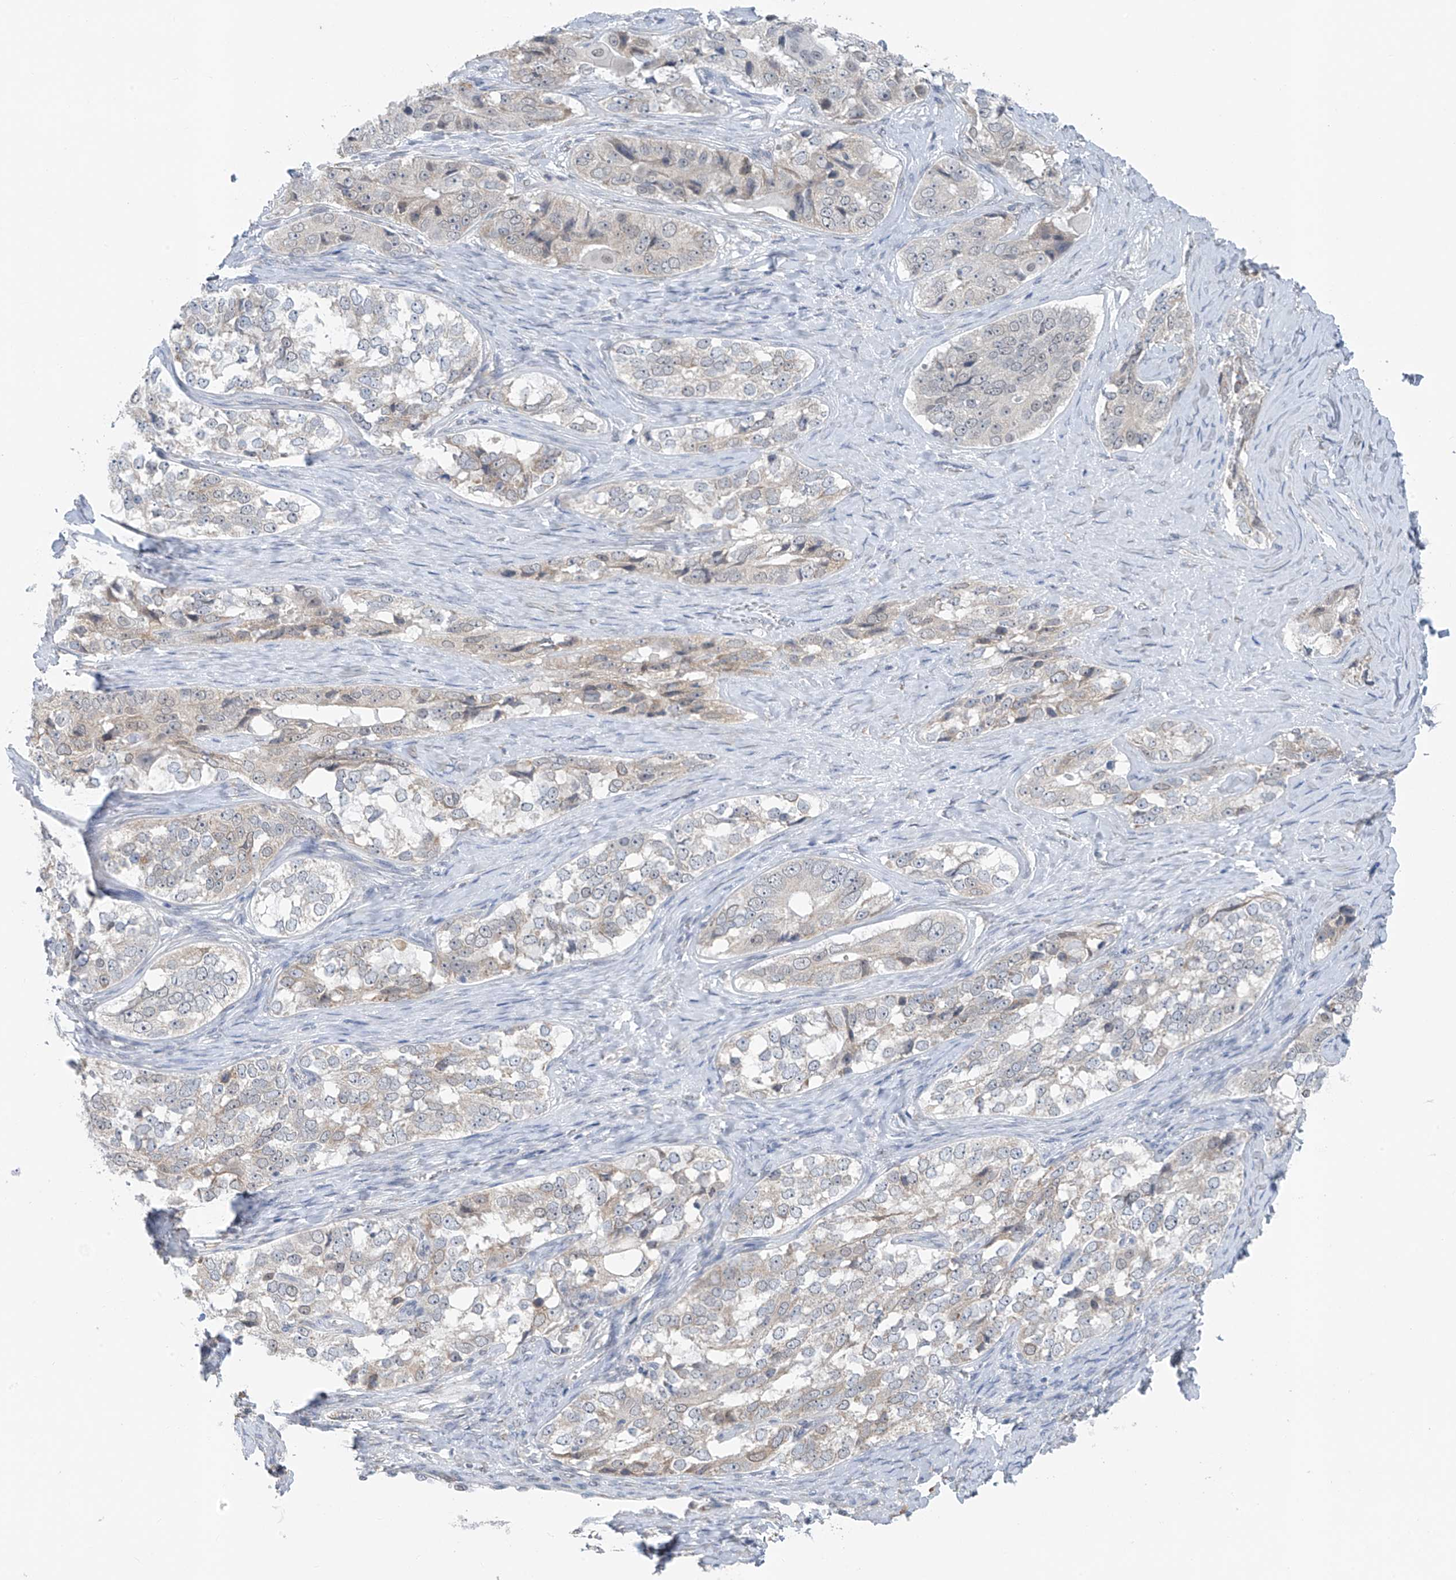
{"staining": {"intensity": "negative", "quantity": "none", "location": "none"}, "tissue": "ovarian cancer", "cell_type": "Tumor cells", "image_type": "cancer", "snomed": [{"axis": "morphology", "description": "Carcinoma, endometroid"}, {"axis": "topography", "description": "Ovary"}], "caption": "High power microscopy photomicrograph of an IHC photomicrograph of ovarian endometroid carcinoma, revealing no significant positivity in tumor cells.", "gene": "CYP4V2", "patient": {"sex": "female", "age": 51}}